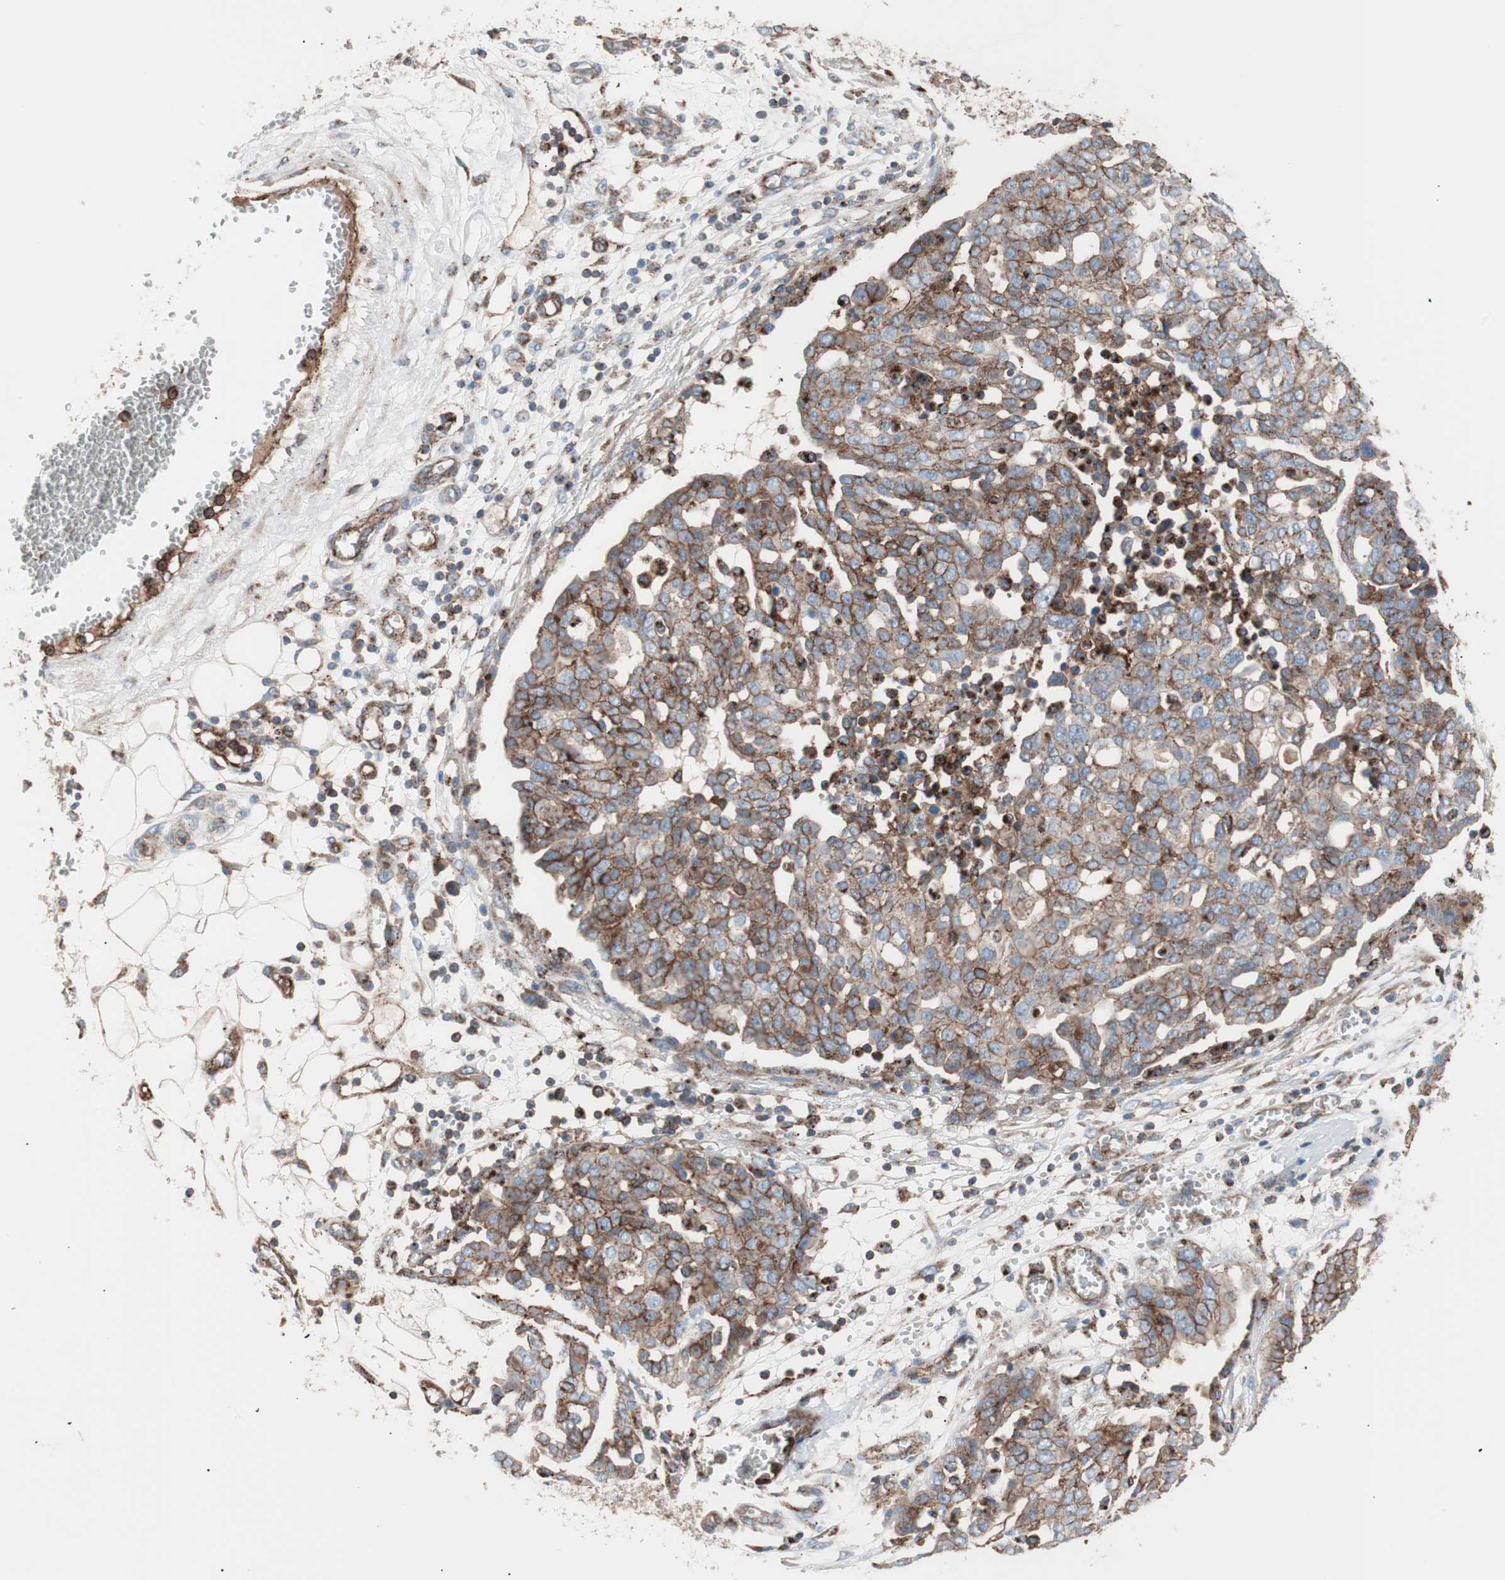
{"staining": {"intensity": "moderate", "quantity": ">75%", "location": "cytoplasmic/membranous"}, "tissue": "ovarian cancer", "cell_type": "Tumor cells", "image_type": "cancer", "snomed": [{"axis": "morphology", "description": "Cystadenocarcinoma, serous, NOS"}, {"axis": "topography", "description": "Soft tissue"}, {"axis": "topography", "description": "Ovary"}], "caption": "Ovarian cancer stained for a protein (brown) reveals moderate cytoplasmic/membranous positive staining in about >75% of tumor cells.", "gene": "FLOT2", "patient": {"sex": "female", "age": 57}}